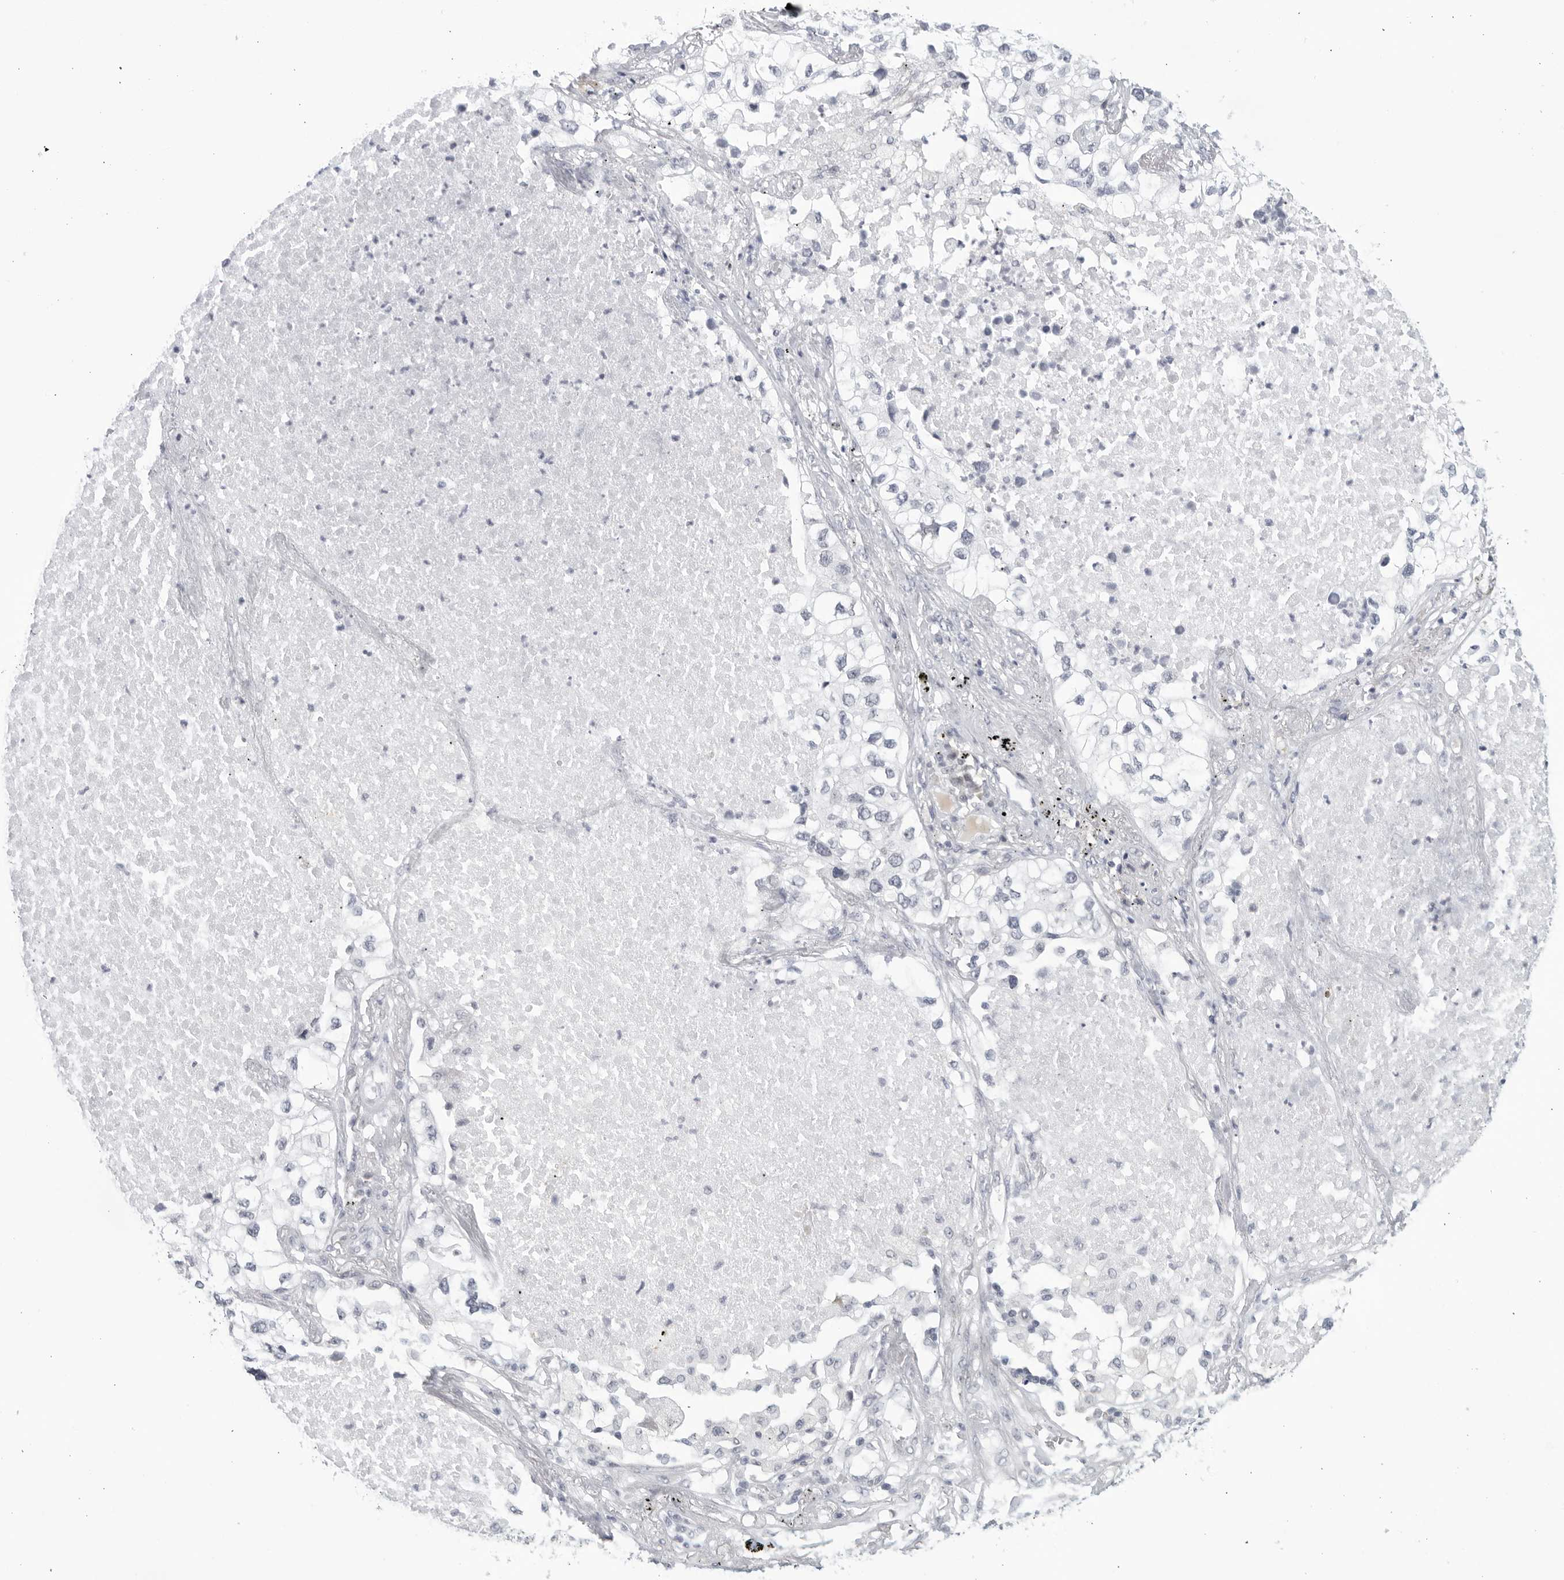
{"staining": {"intensity": "negative", "quantity": "none", "location": "none"}, "tissue": "lung cancer", "cell_type": "Tumor cells", "image_type": "cancer", "snomed": [{"axis": "morphology", "description": "Adenocarcinoma, NOS"}, {"axis": "topography", "description": "Lung"}], "caption": "The image exhibits no staining of tumor cells in lung cancer (adenocarcinoma).", "gene": "WDTC1", "patient": {"sex": "male", "age": 63}}